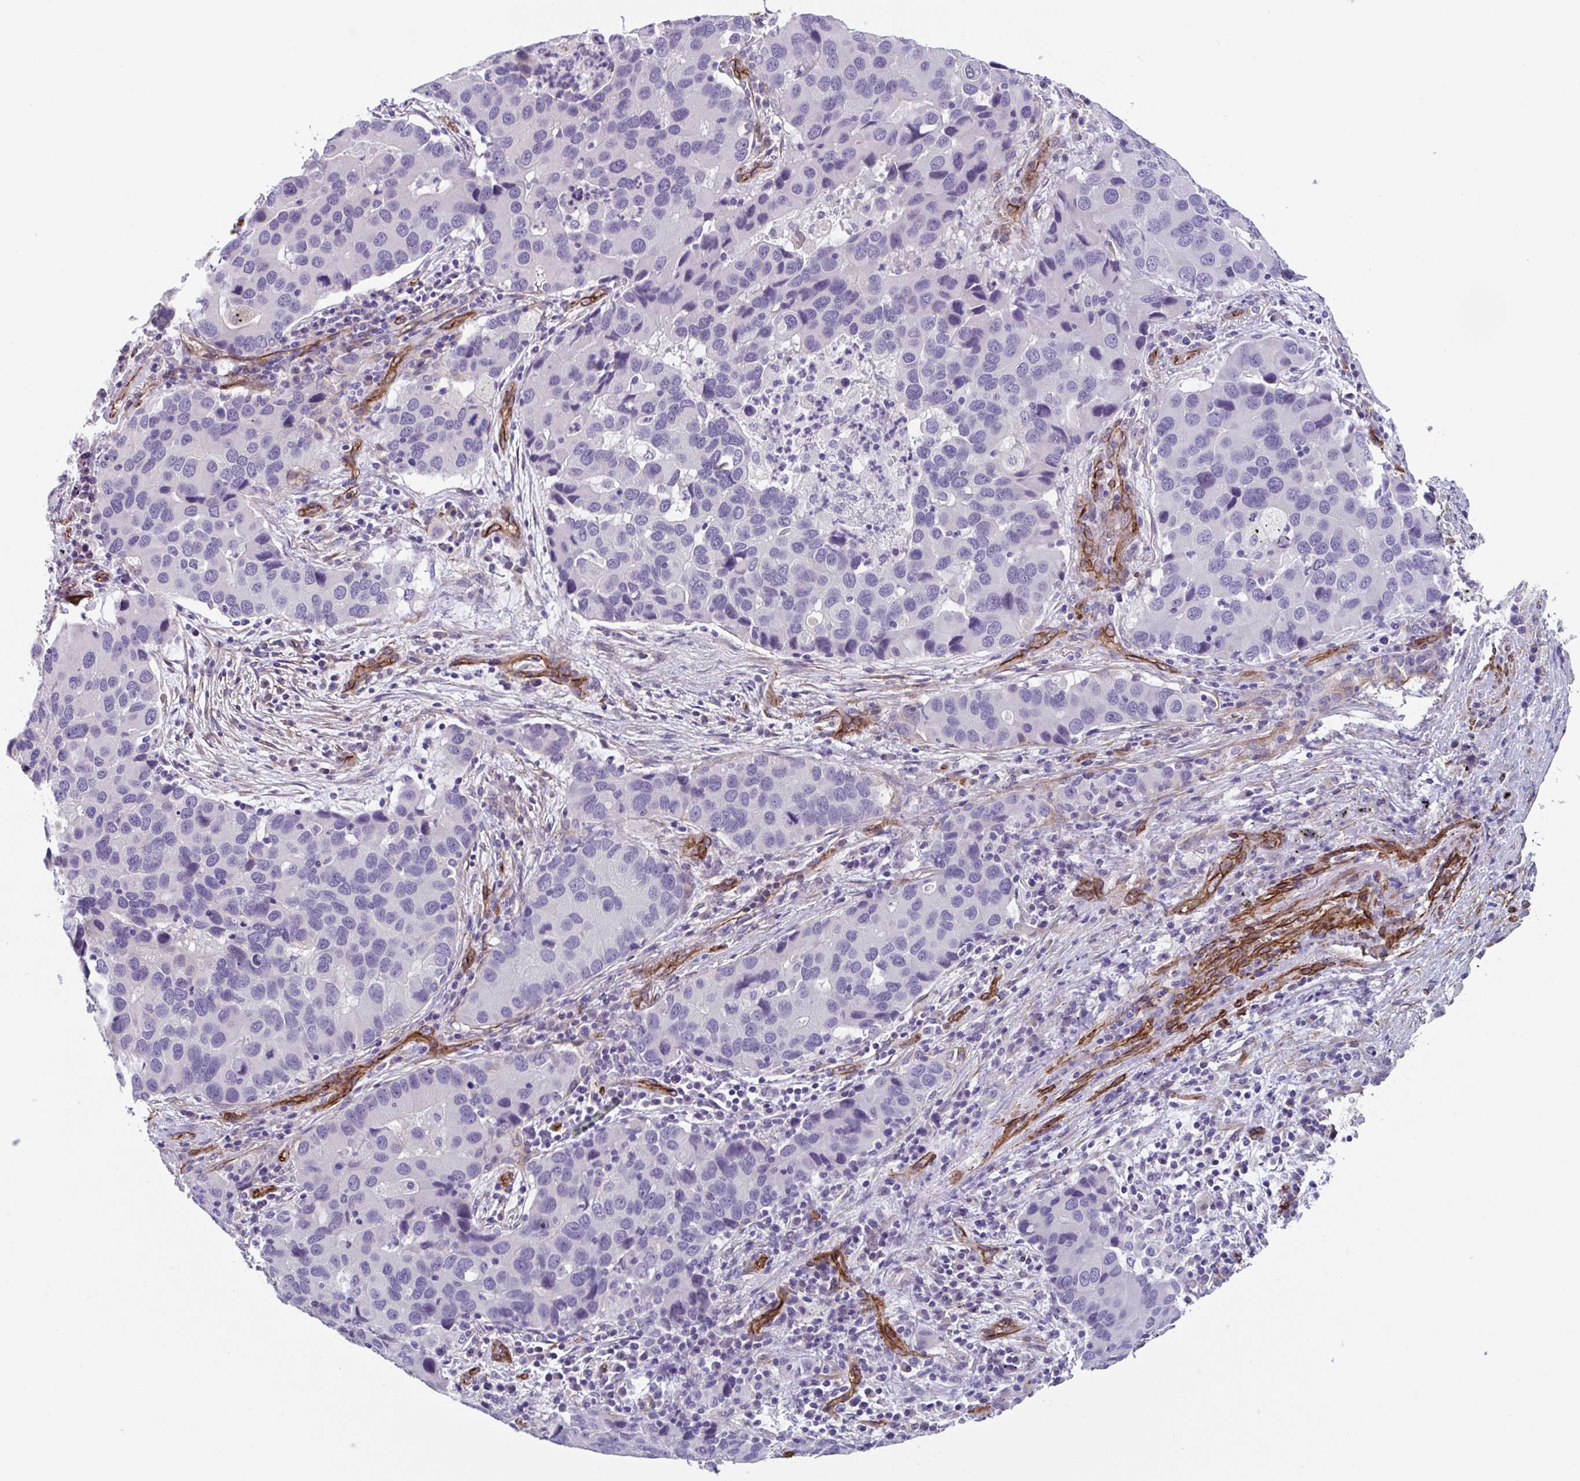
{"staining": {"intensity": "negative", "quantity": "none", "location": "none"}, "tissue": "lung cancer", "cell_type": "Tumor cells", "image_type": "cancer", "snomed": [{"axis": "morphology", "description": "Aneuploidy"}, {"axis": "morphology", "description": "Adenocarcinoma, NOS"}, {"axis": "topography", "description": "Lymph node"}, {"axis": "topography", "description": "Lung"}], "caption": "There is no significant expression in tumor cells of lung cancer (adenocarcinoma). (DAB immunohistochemistry with hematoxylin counter stain).", "gene": "CITED4", "patient": {"sex": "female", "age": 74}}